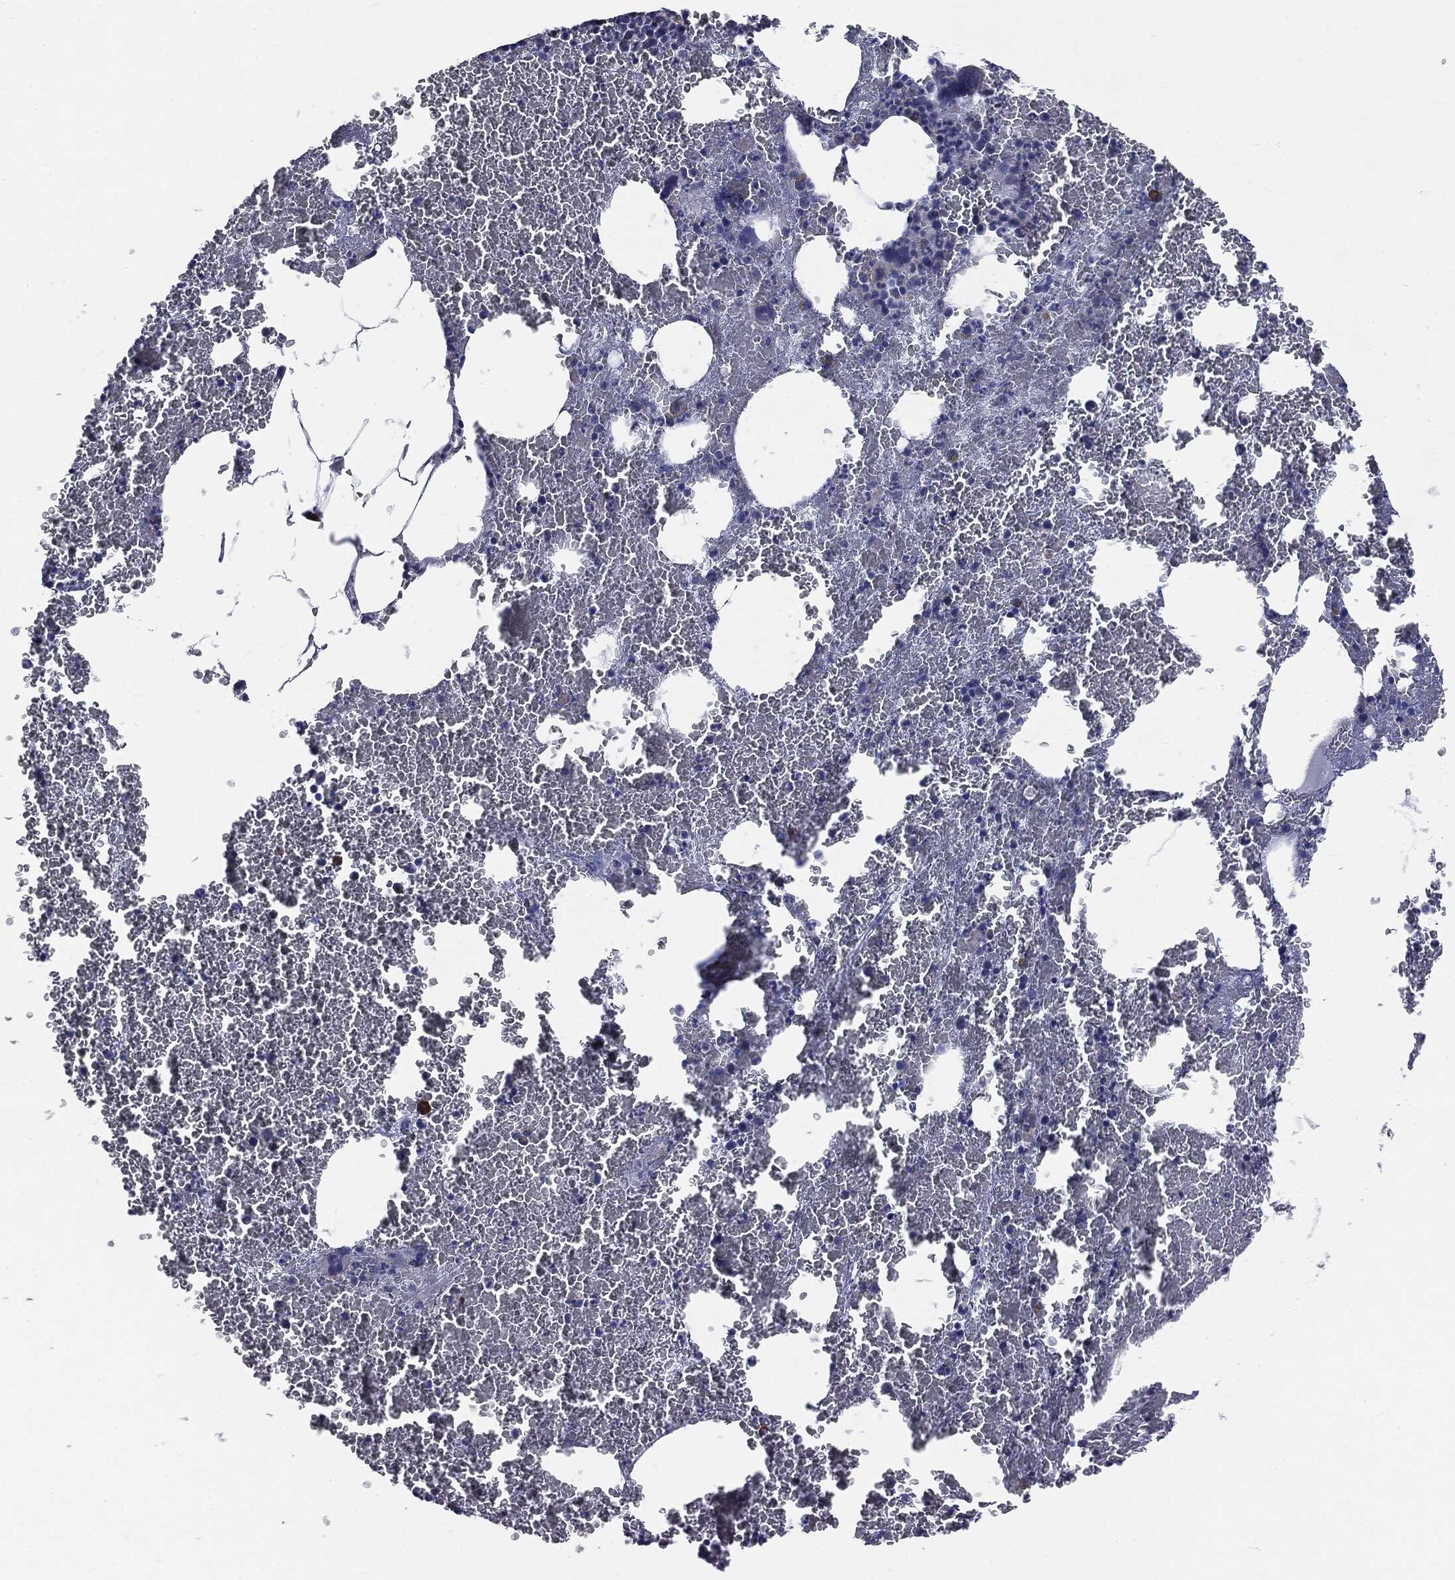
{"staining": {"intensity": "negative", "quantity": "none", "location": "none"}, "tissue": "bone marrow", "cell_type": "Hematopoietic cells", "image_type": "normal", "snomed": [{"axis": "morphology", "description": "Normal tissue, NOS"}, {"axis": "topography", "description": "Bone marrow"}], "caption": "Protein analysis of normal bone marrow demonstrates no significant expression in hematopoietic cells. (IHC, brightfield microscopy, high magnification).", "gene": "PTGS2", "patient": {"sex": "male", "age": 91}}